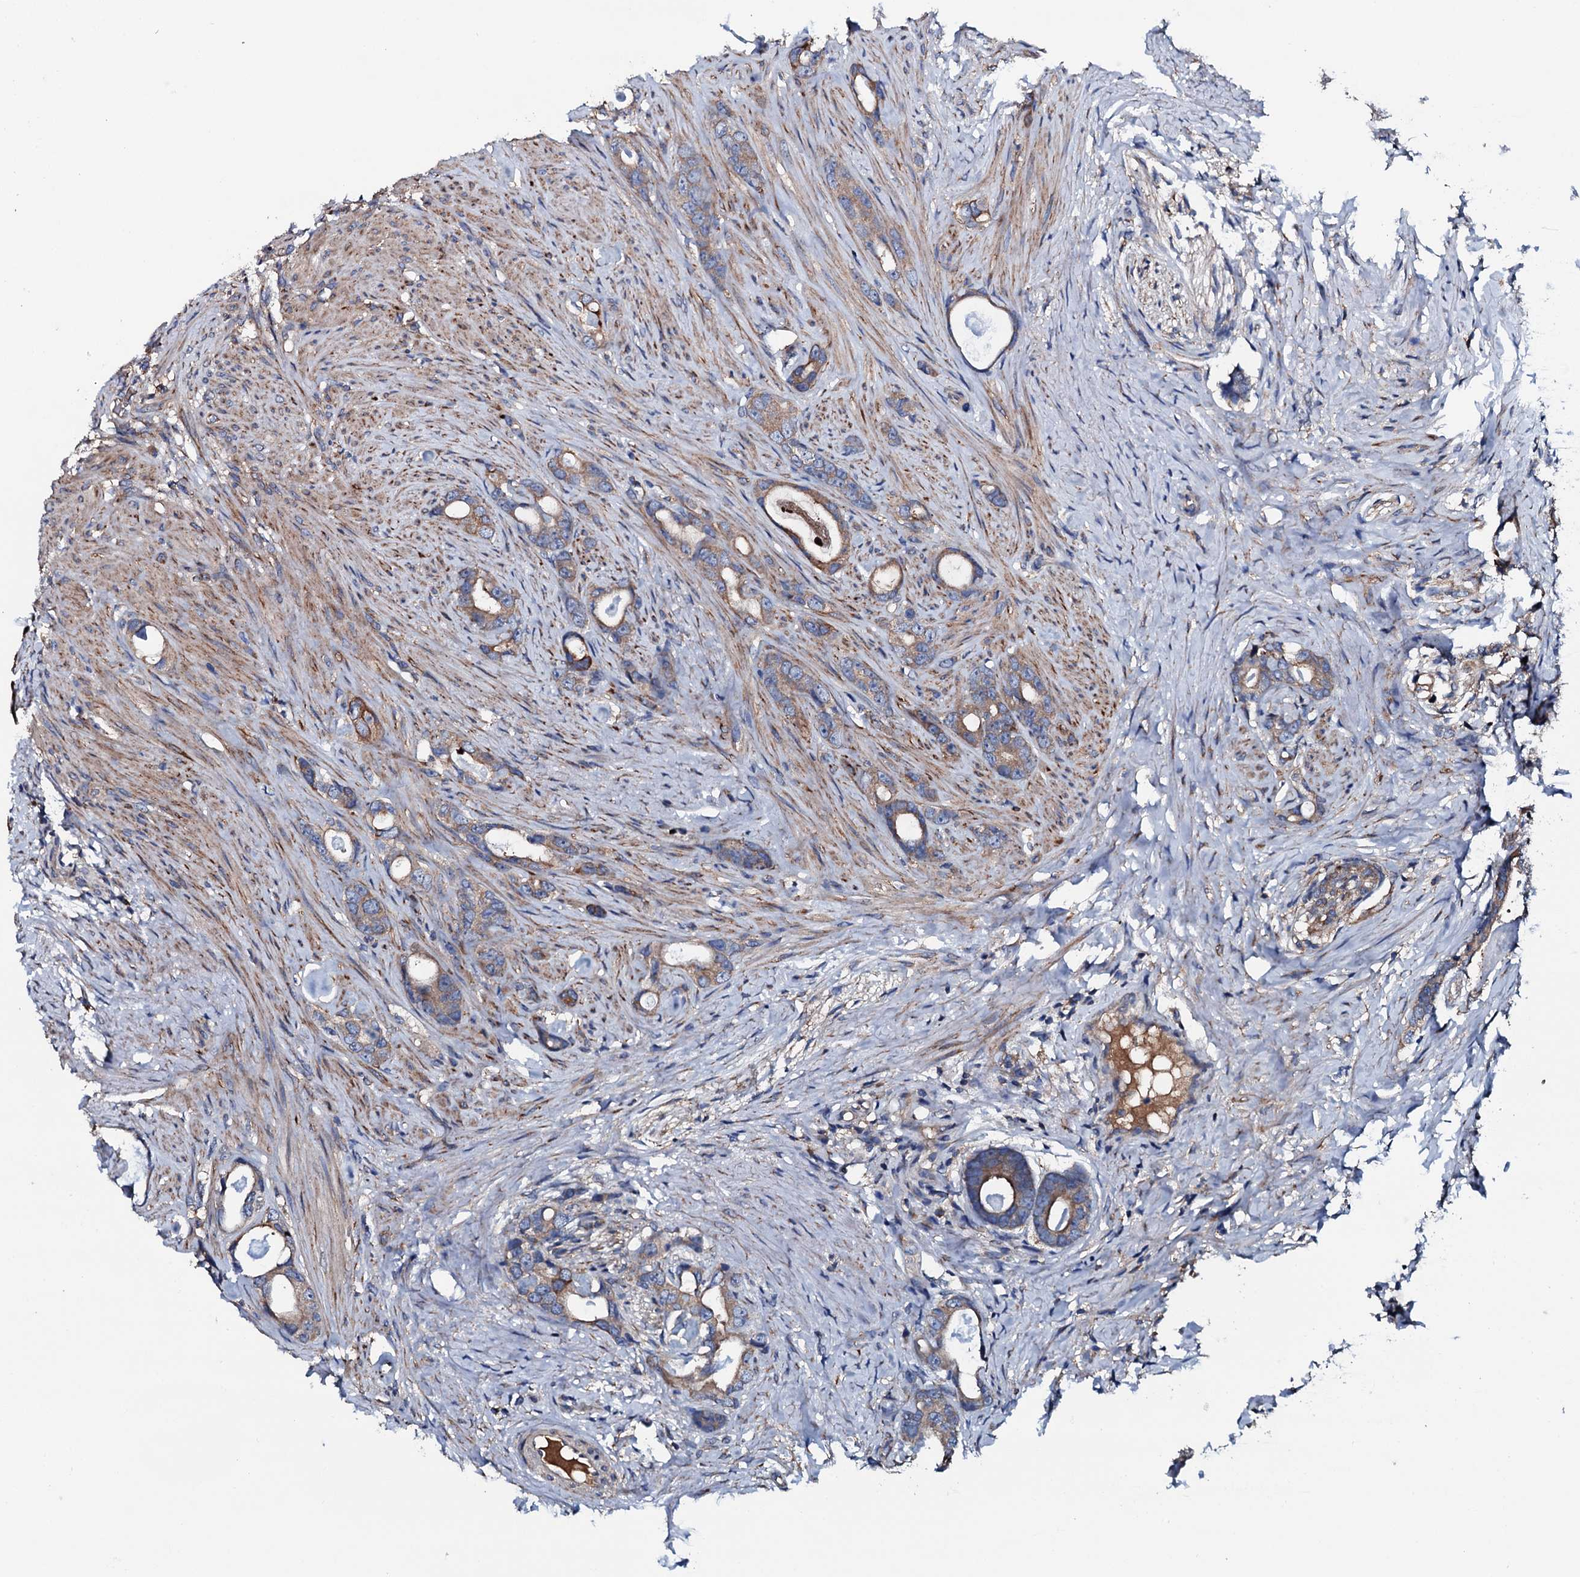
{"staining": {"intensity": "moderate", "quantity": ">75%", "location": "cytoplasmic/membranous"}, "tissue": "prostate cancer", "cell_type": "Tumor cells", "image_type": "cancer", "snomed": [{"axis": "morphology", "description": "Adenocarcinoma, Low grade"}, {"axis": "topography", "description": "Prostate"}], "caption": "A histopathology image of prostate cancer stained for a protein shows moderate cytoplasmic/membranous brown staining in tumor cells.", "gene": "NEK1", "patient": {"sex": "male", "age": 63}}